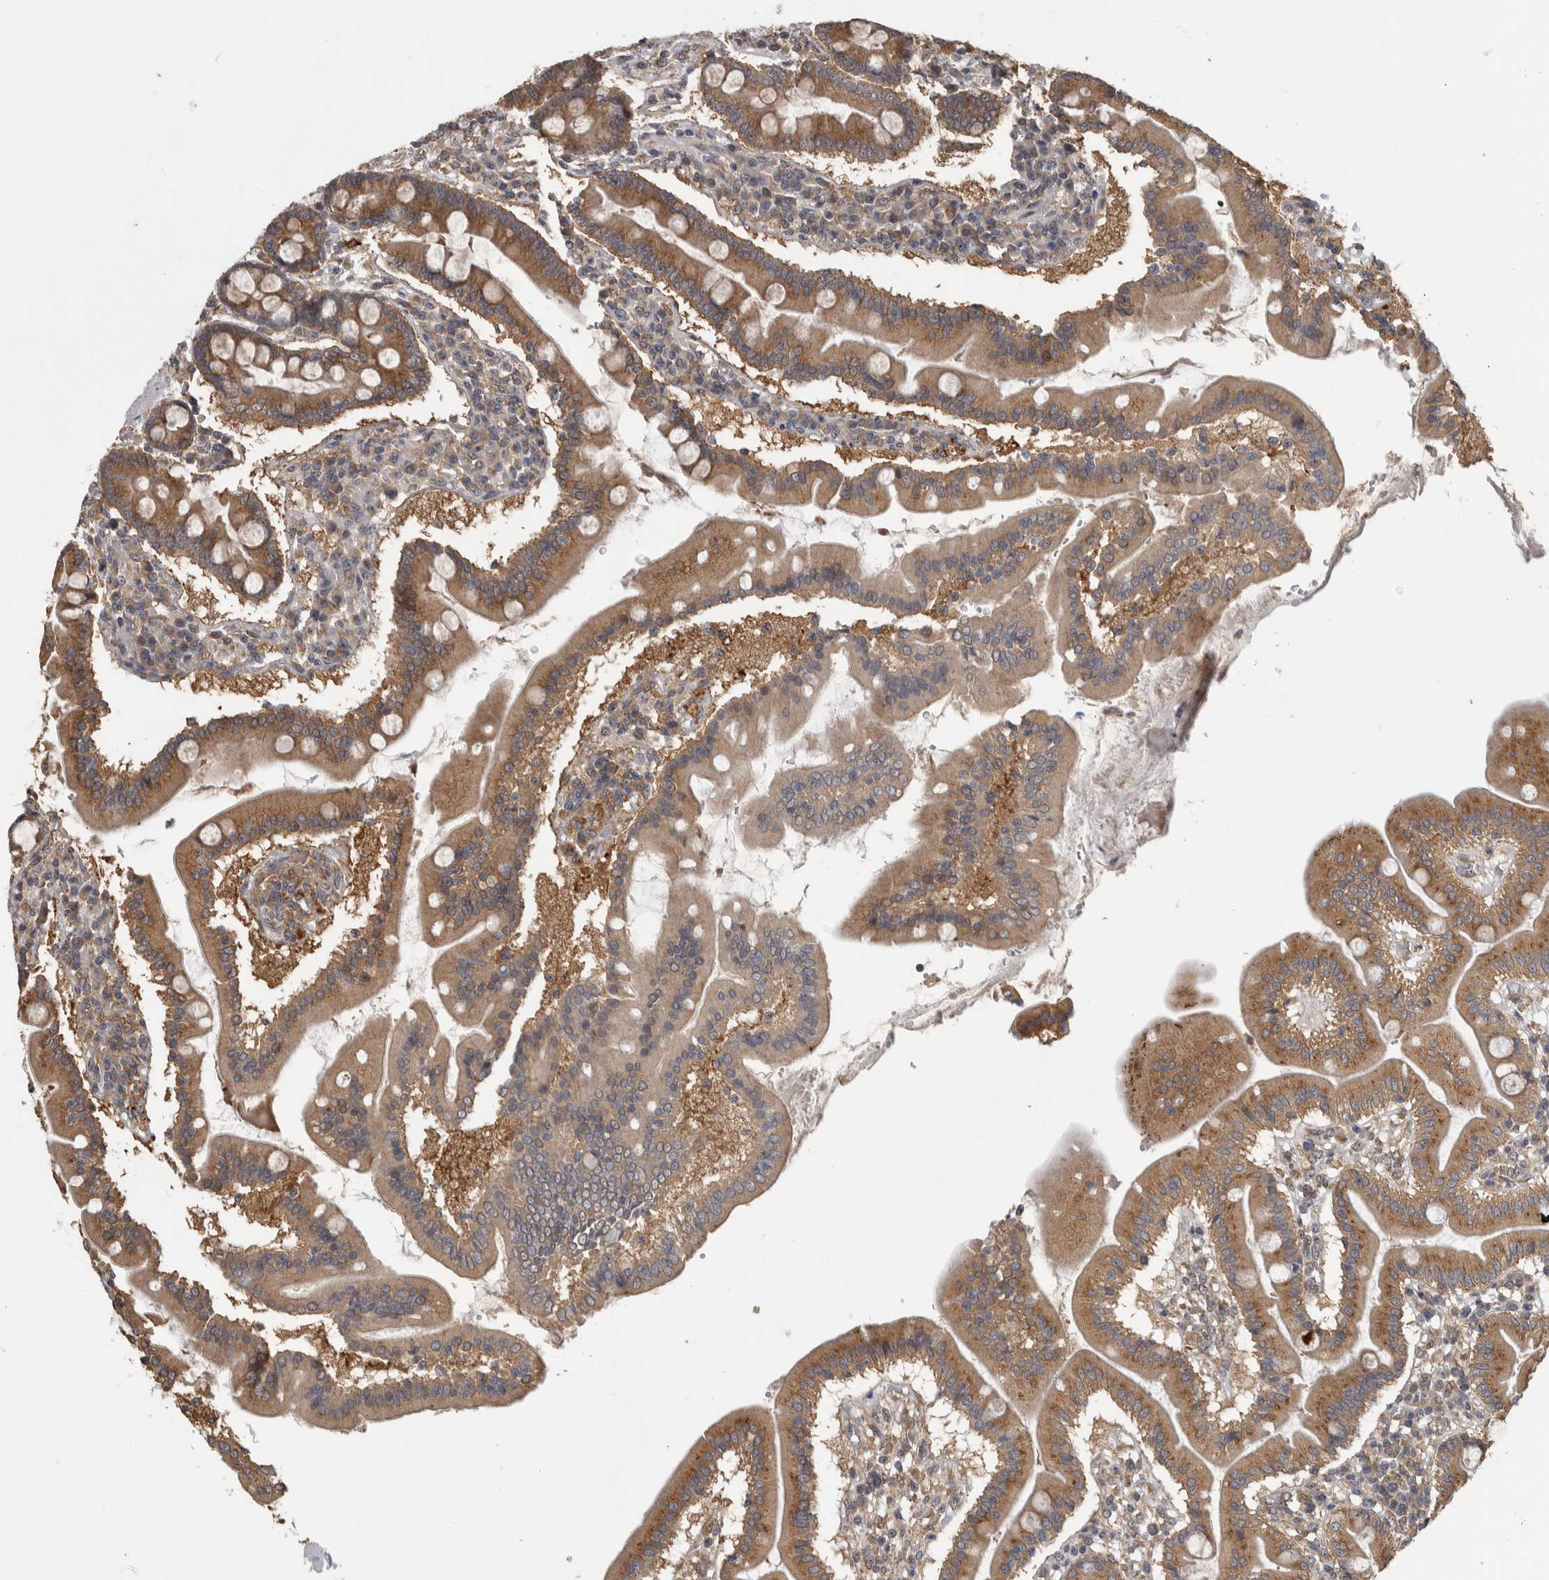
{"staining": {"intensity": "moderate", "quantity": ">75%", "location": "cytoplasmic/membranous"}, "tissue": "duodenum", "cell_type": "Glandular cells", "image_type": "normal", "snomed": [{"axis": "morphology", "description": "Normal tissue, NOS"}, {"axis": "topography", "description": "Duodenum"}], "caption": "A brown stain highlights moderate cytoplasmic/membranous expression of a protein in glandular cells of normal human duodenum.", "gene": "ATXN2", "patient": {"sex": "male", "age": 50}}